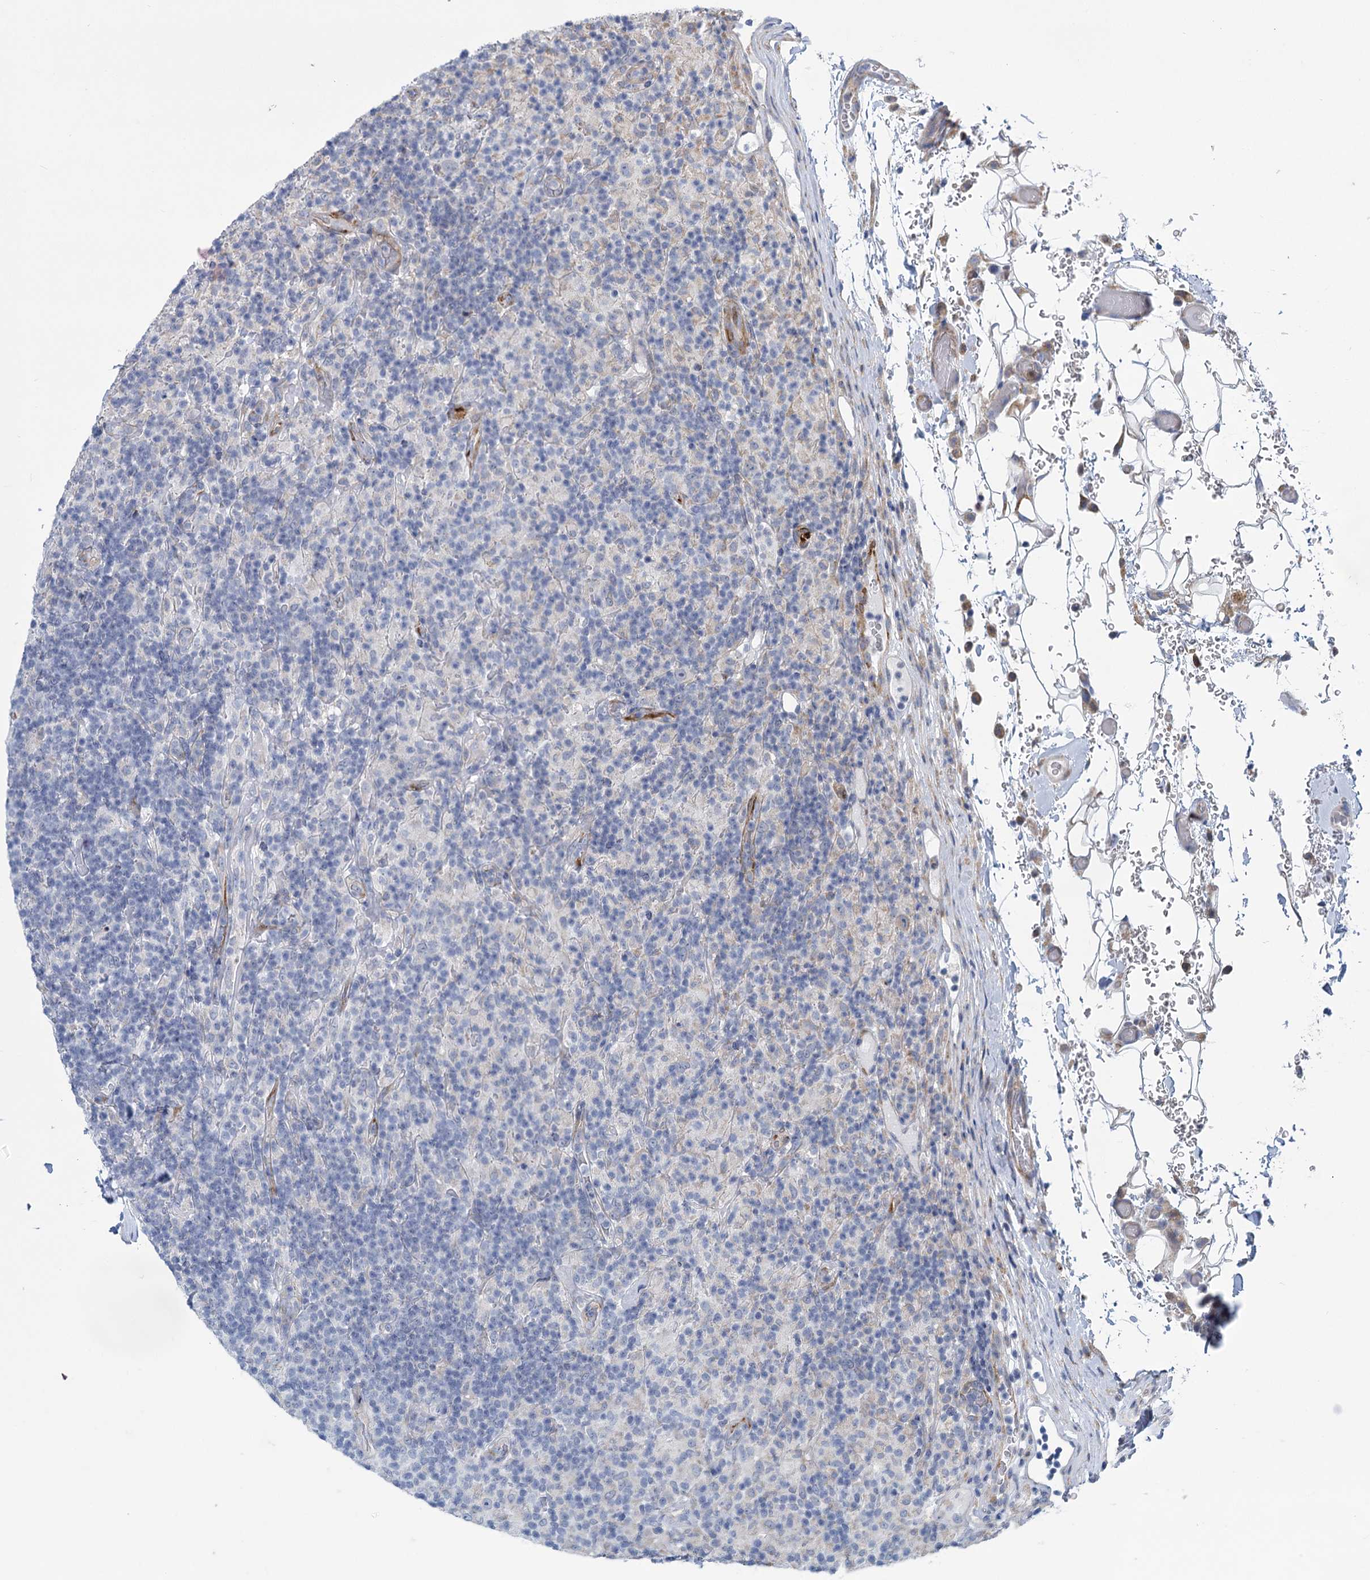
{"staining": {"intensity": "negative", "quantity": "none", "location": "none"}, "tissue": "lymphoma", "cell_type": "Tumor cells", "image_type": "cancer", "snomed": [{"axis": "morphology", "description": "Hodgkin's disease, NOS"}, {"axis": "topography", "description": "Lymph node"}], "caption": "Hodgkin's disease was stained to show a protein in brown. There is no significant expression in tumor cells. Nuclei are stained in blue.", "gene": "PRSS35", "patient": {"sex": "male", "age": 70}}